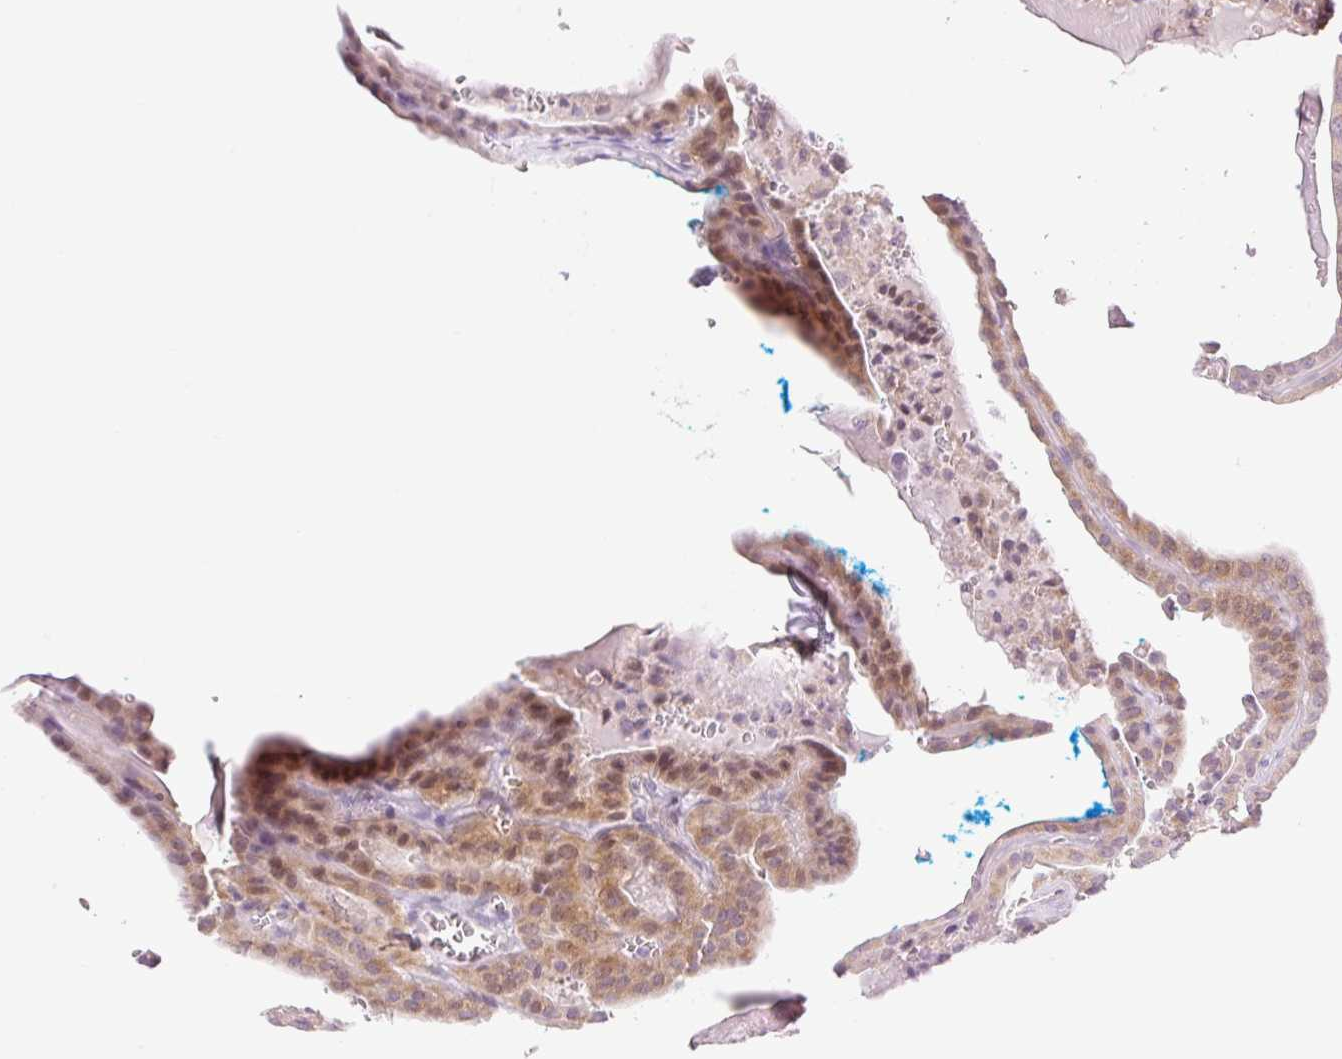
{"staining": {"intensity": "moderate", "quantity": "25%-75%", "location": "cytoplasmic/membranous"}, "tissue": "thyroid cancer", "cell_type": "Tumor cells", "image_type": "cancer", "snomed": [{"axis": "morphology", "description": "Papillary adenocarcinoma, NOS"}, {"axis": "topography", "description": "Thyroid gland"}], "caption": "Brown immunohistochemical staining in thyroid cancer (papillary adenocarcinoma) demonstrates moderate cytoplasmic/membranous staining in about 25%-75% of tumor cells.", "gene": "SPRYD4", "patient": {"sex": "male", "age": 52}}